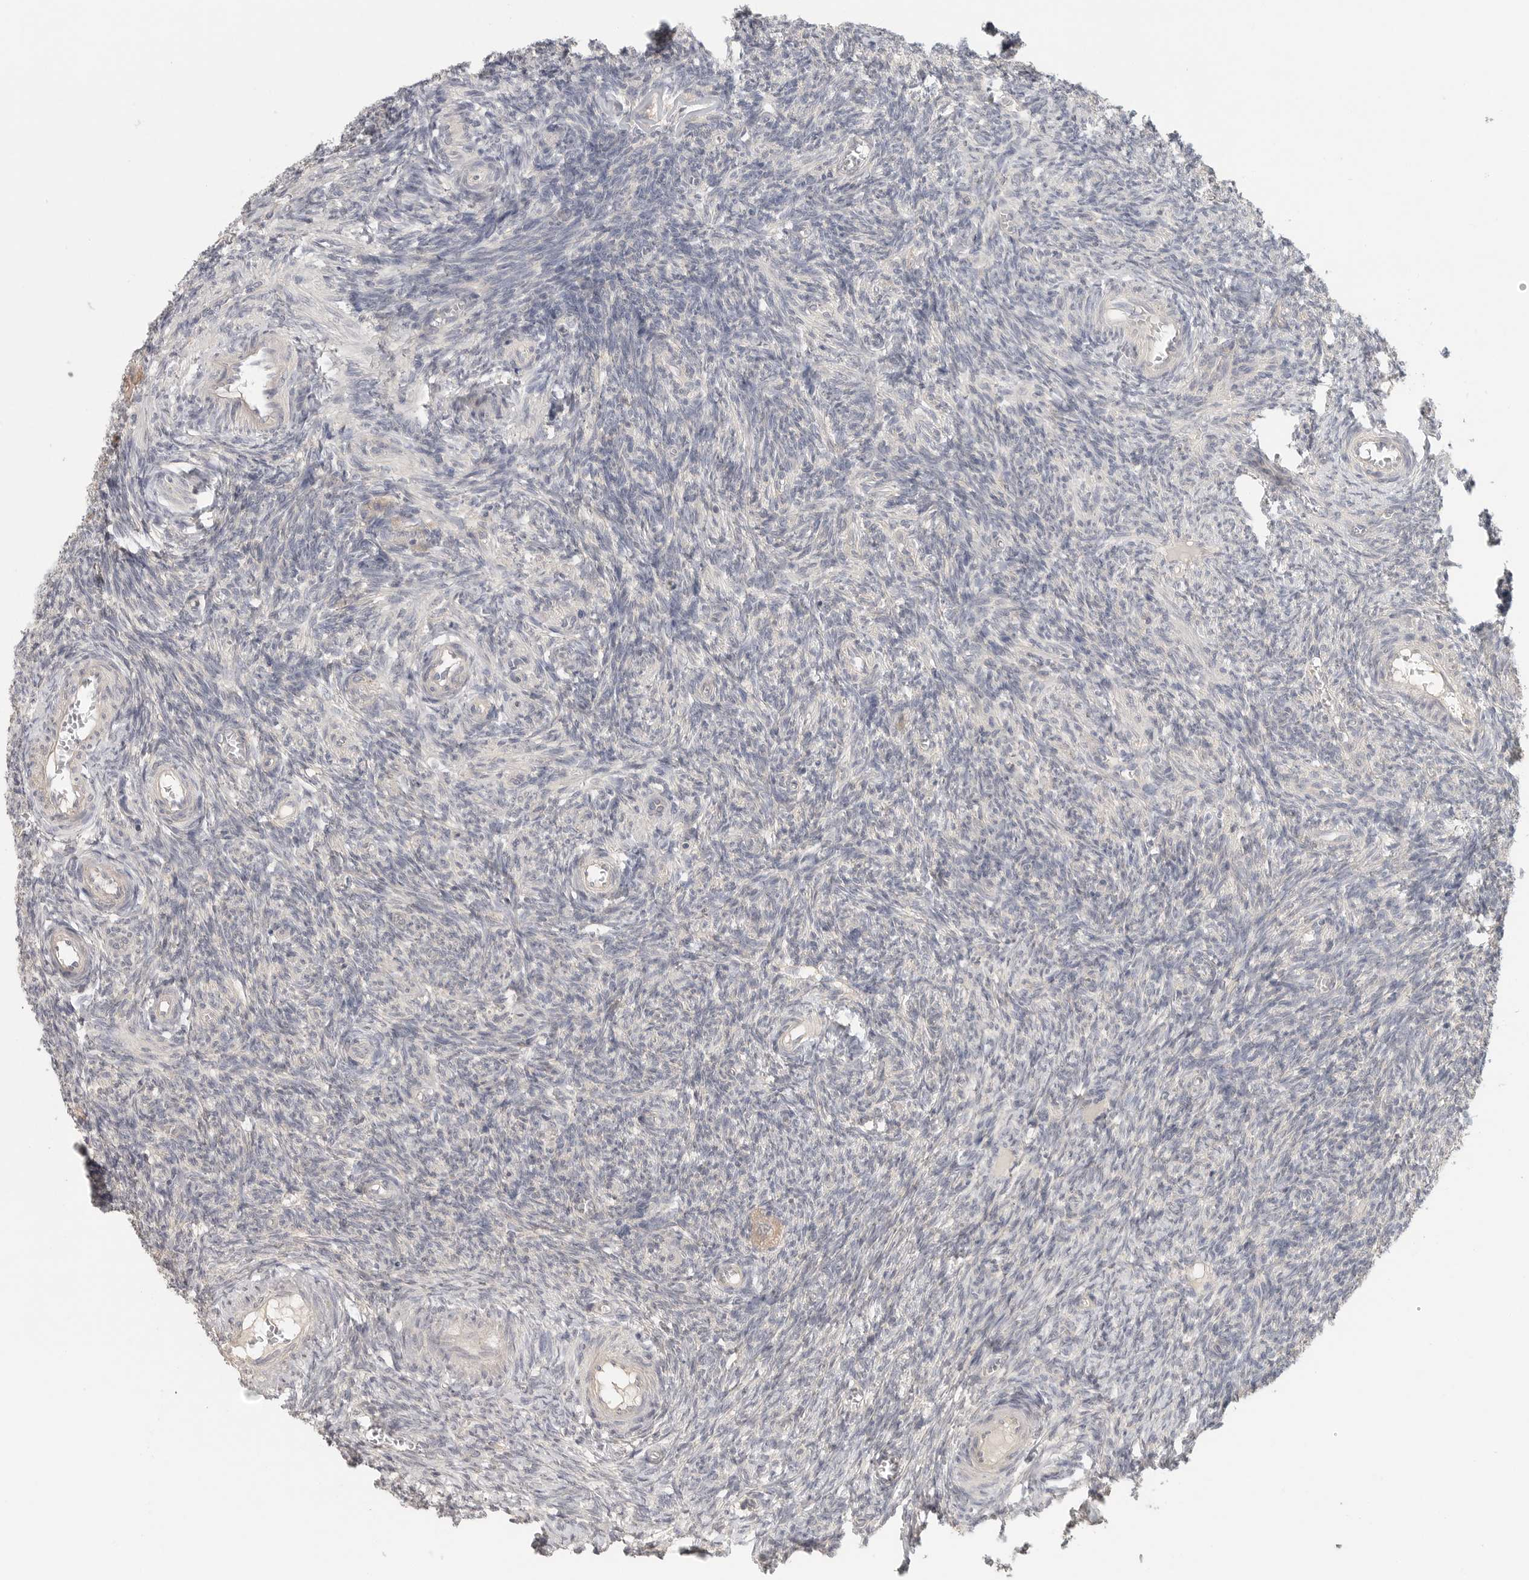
{"staining": {"intensity": "negative", "quantity": "none", "location": "none"}, "tissue": "ovary", "cell_type": "Ovarian stroma cells", "image_type": "normal", "snomed": [{"axis": "morphology", "description": "Normal tissue, NOS"}, {"axis": "topography", "description": "Ovary"}], "caption": "Image shows no significant protein expression in ovarian stroma cells of normal ovary.", "gene": "HDAC6", "patient": {"sex": "female", "age": 27}}